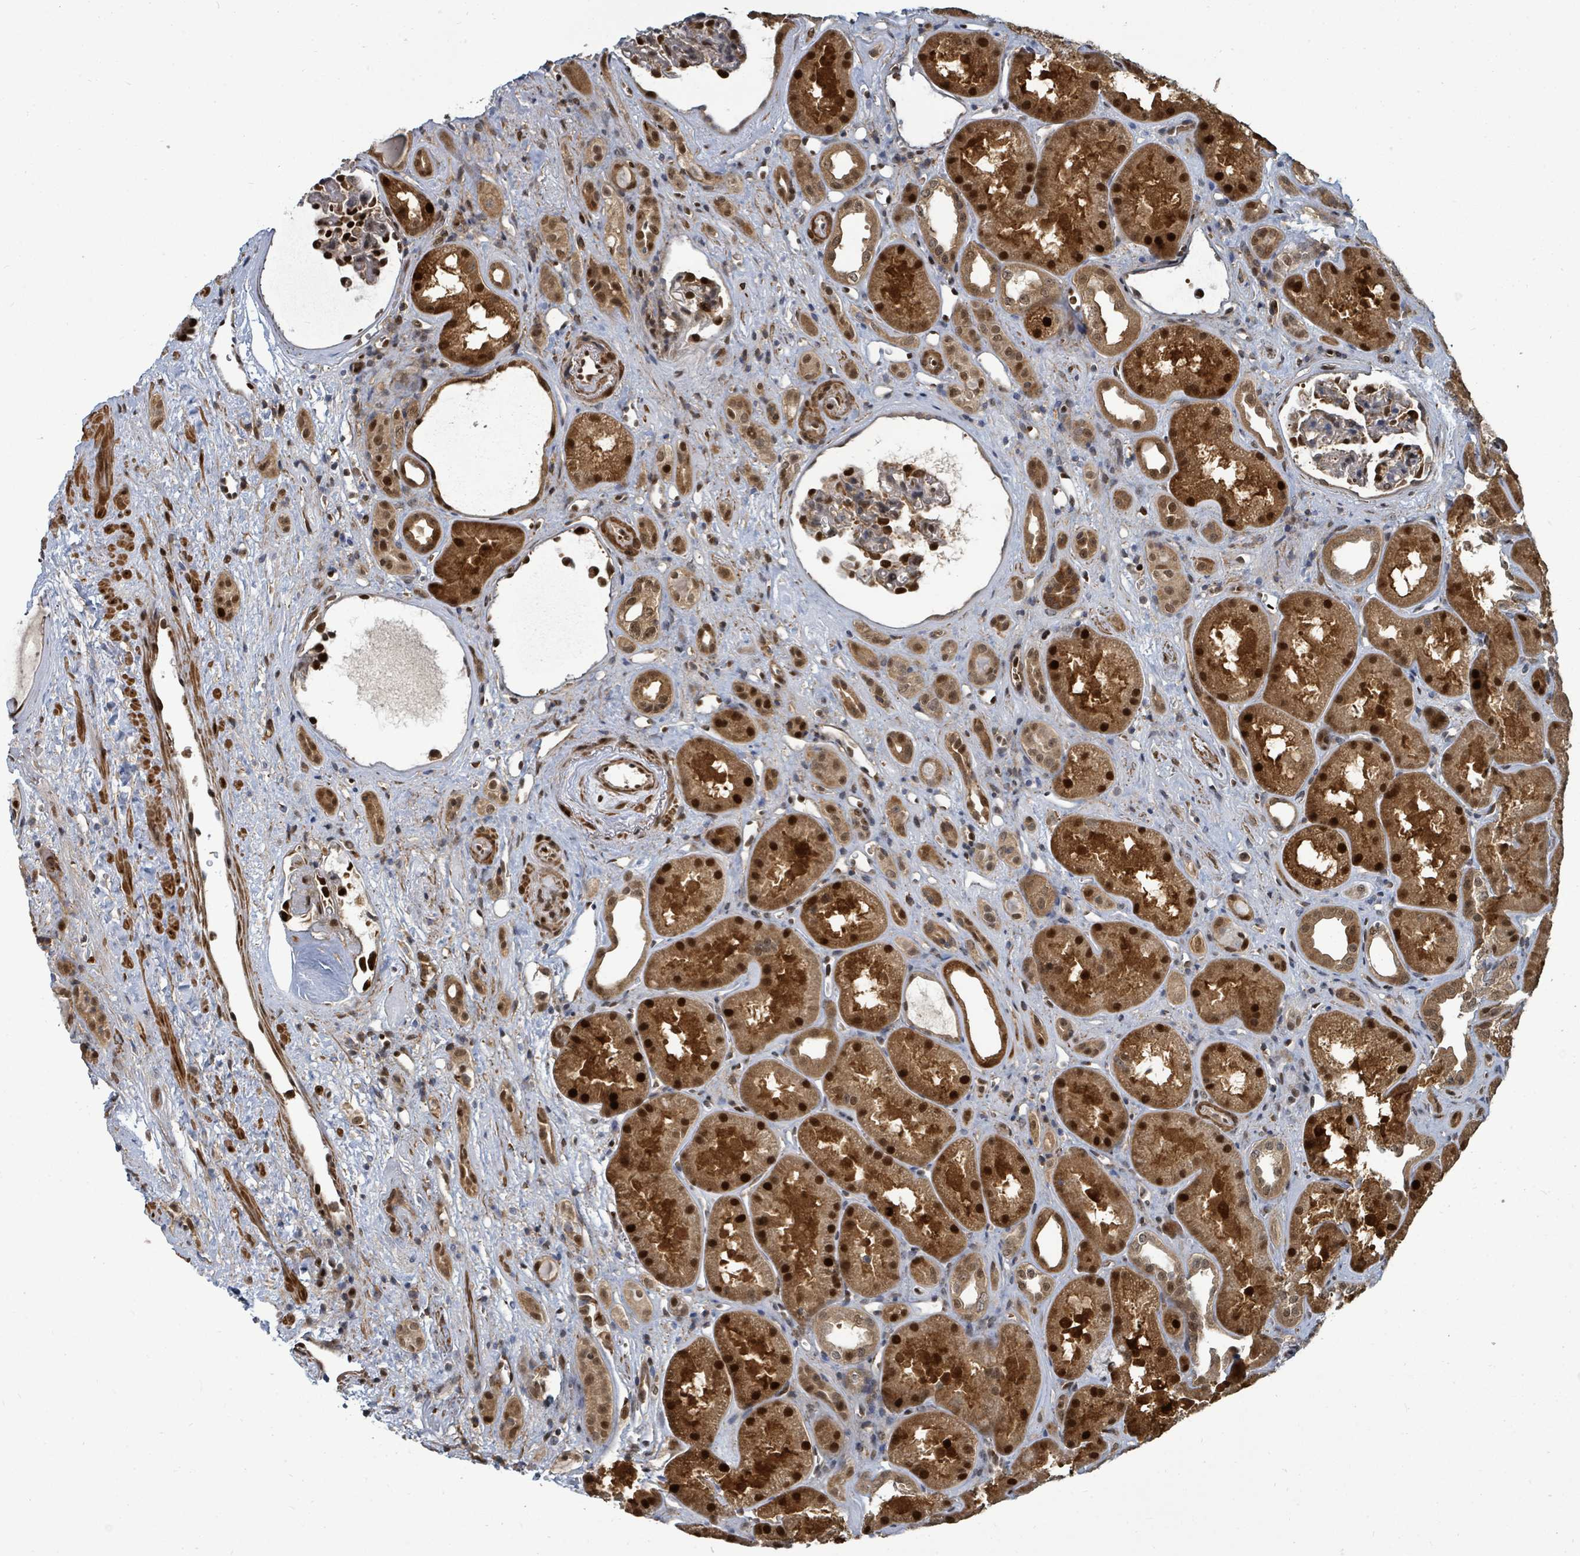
{"staining": {"intensity": "strong", "quantity": "25%-75%", "location": "cytoplasmic/membranous,nuclear"}, "tissue": "kidney", "cell_type": "Cells in glomeruli", "image_type": "normal", "snomed": [{"axis": "morphology", "description": "Normal tissue, NOS"}, {"axis": "topography", "description": "Kidney"}], "caption": "Kidney stained with a protein marker reveals strong staining in cells in glomeruli.", "gene": "TRDMT1", "patient": {"sex": "male", "age": 61}}